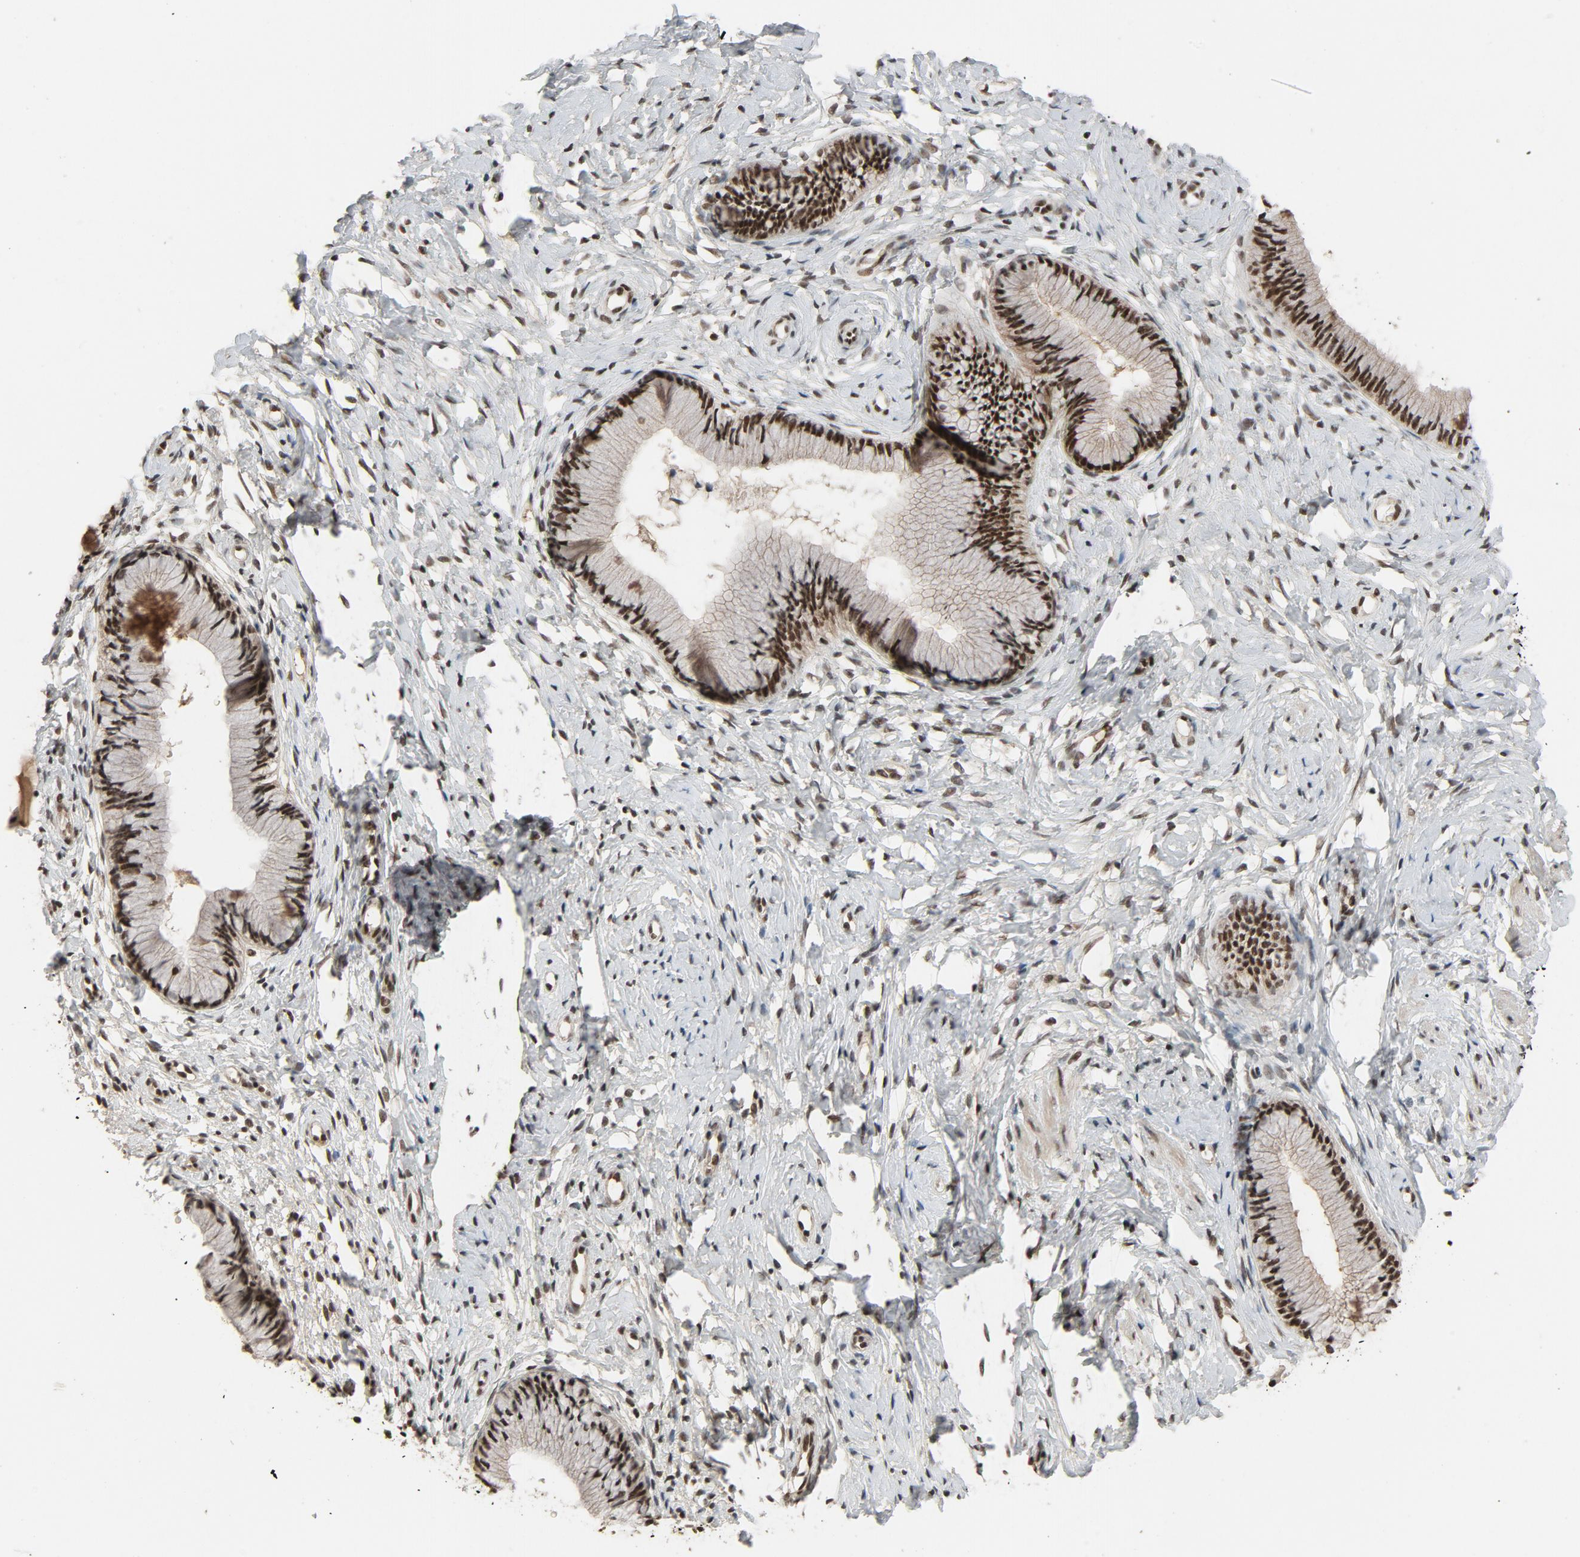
{"staining": {"intensity": "strong", "quantity": ">75%", "location": "nuclear"}, "tissue": "cervix", "cell_type": "Glandular cells", "image_type": "normal", "snomed": [{"axis": "morphology", "description": "Normal tissue, NOS"}, {"axis": "topography", "description": "Cervix"}], "caption": "Immunohistochemical staining of normal cervix reveals high levels of strong nuclear expression in approximately >75% of glandular cells. Using DAB (3,3'-diaminobenzidine) (brown) and hematoxylin (blue) stains, captured at high magnification using brightfield microscopy.", "gene": "SMARCD1", "patient": {"sex": "female", "age": 46}}